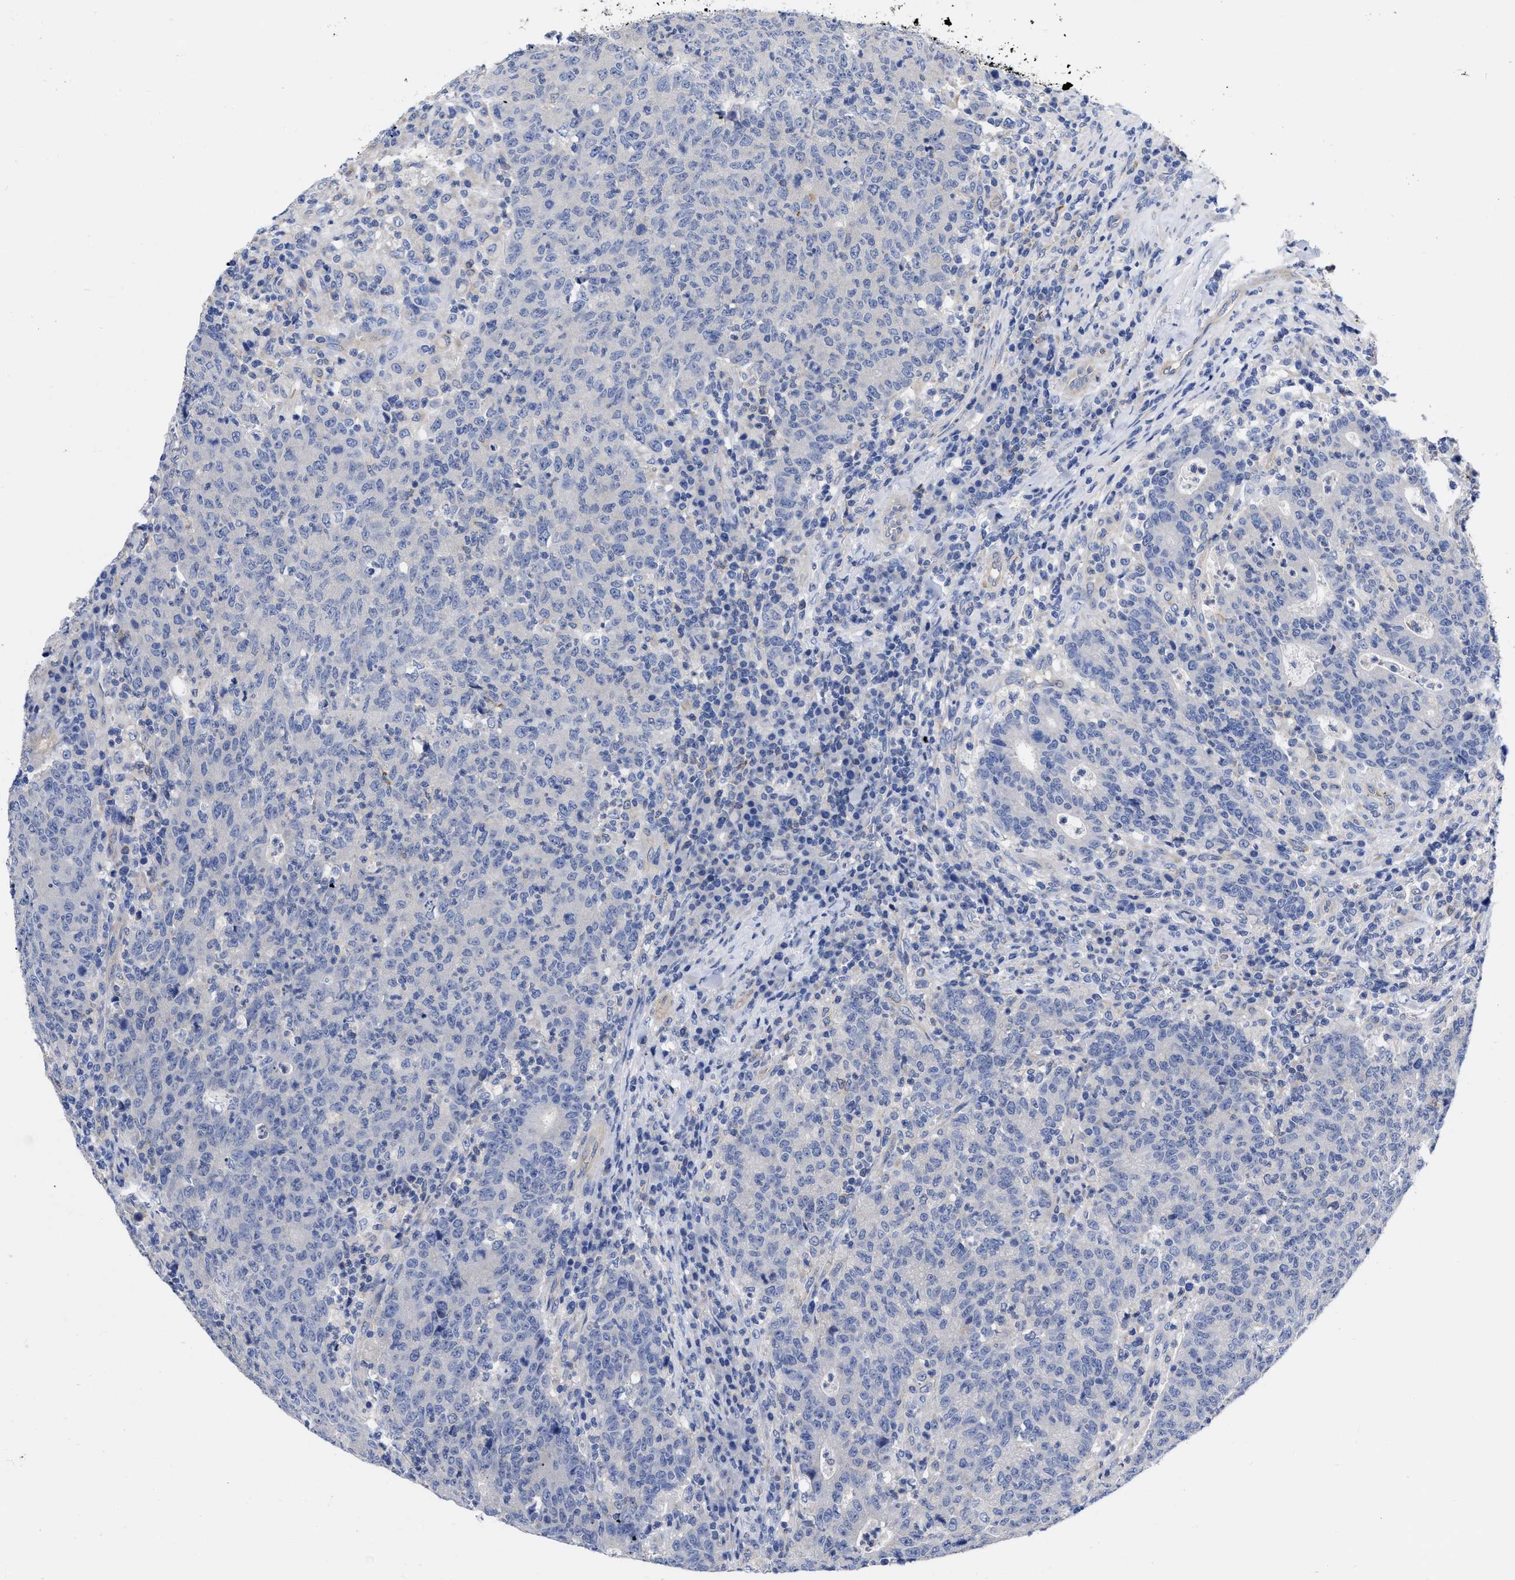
{"staining": {"intensity": "negative", "quantity": "none", "location": "none"}, "tissue": "colorectal cancer", "cell_type": "Tumor cells", "image_type": "cancer", "snomed": [{"axis": "morphology", "description": "Adenocarcinoma, NOS"}, {"axis": "topography", "description": "Colon"}], "caption": "An immunohistochemistry image of colorectal cancer is shown. There is no staining in tumor cells of colorectal cancer.", "gene": "IRAG2", "patient": {"sex": "female", "age": 75}}